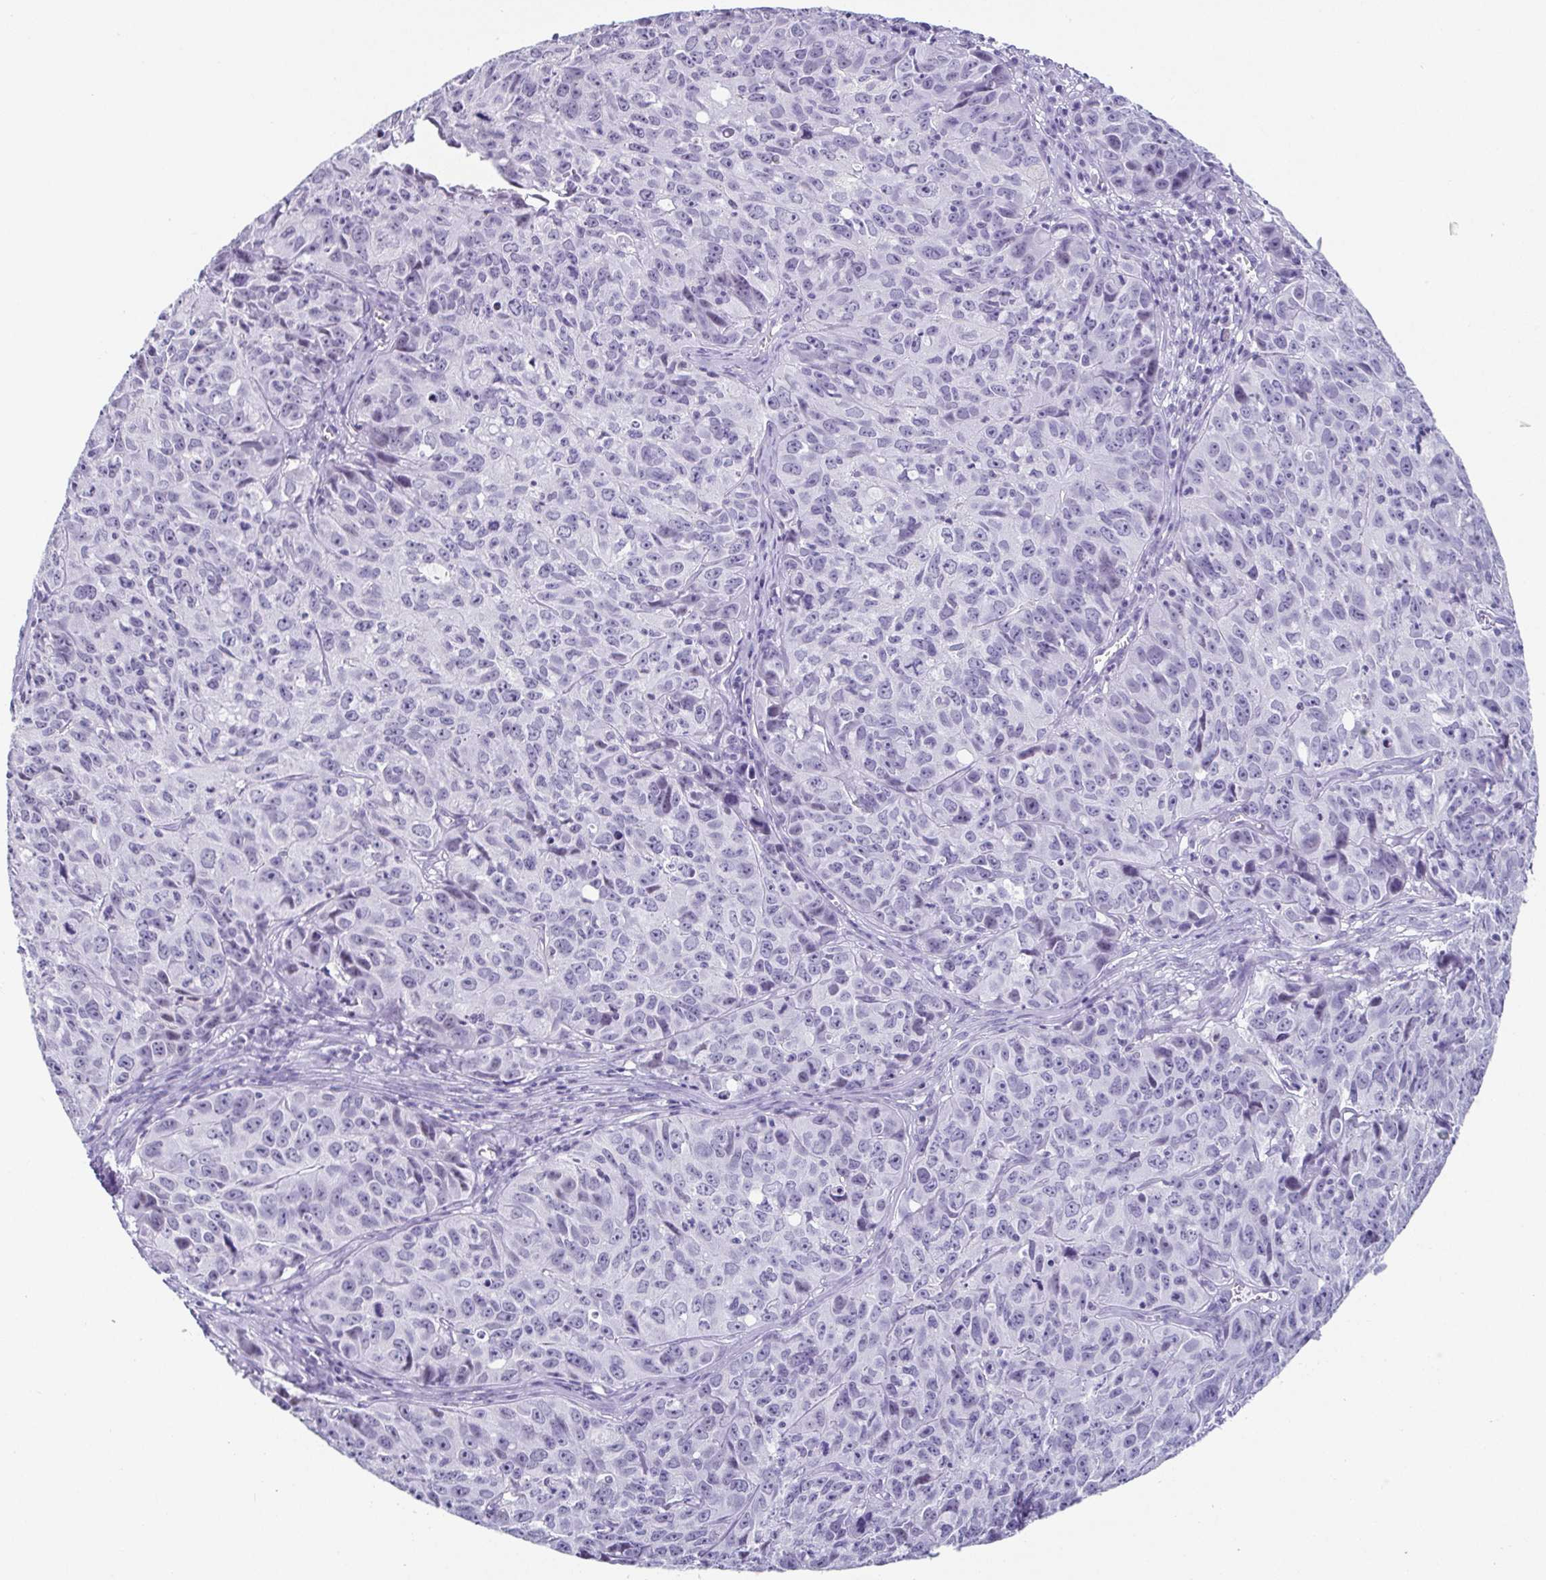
{"staining": {"intensity": "negative", "quantity": "none", "location": "none"}, "tissue": "cervical cancer", "cell_type": "Tumor cells", "image_type": "cancer", "snomed": [{"axis": "morphology", "description": "Squamous cell carcinoma, NOS"}, {"axis": "topography", "description": "Cervix"}], "caption": "This photomicrograph is of cervical squamous cell carcinoma stained with immunohistochemistry to label a protein in brown with the nuclei are counter-stained blue. There is no staining in tumor cells.", "gene": "ESX1", "patient": {"sex": "female", "age": 28}}